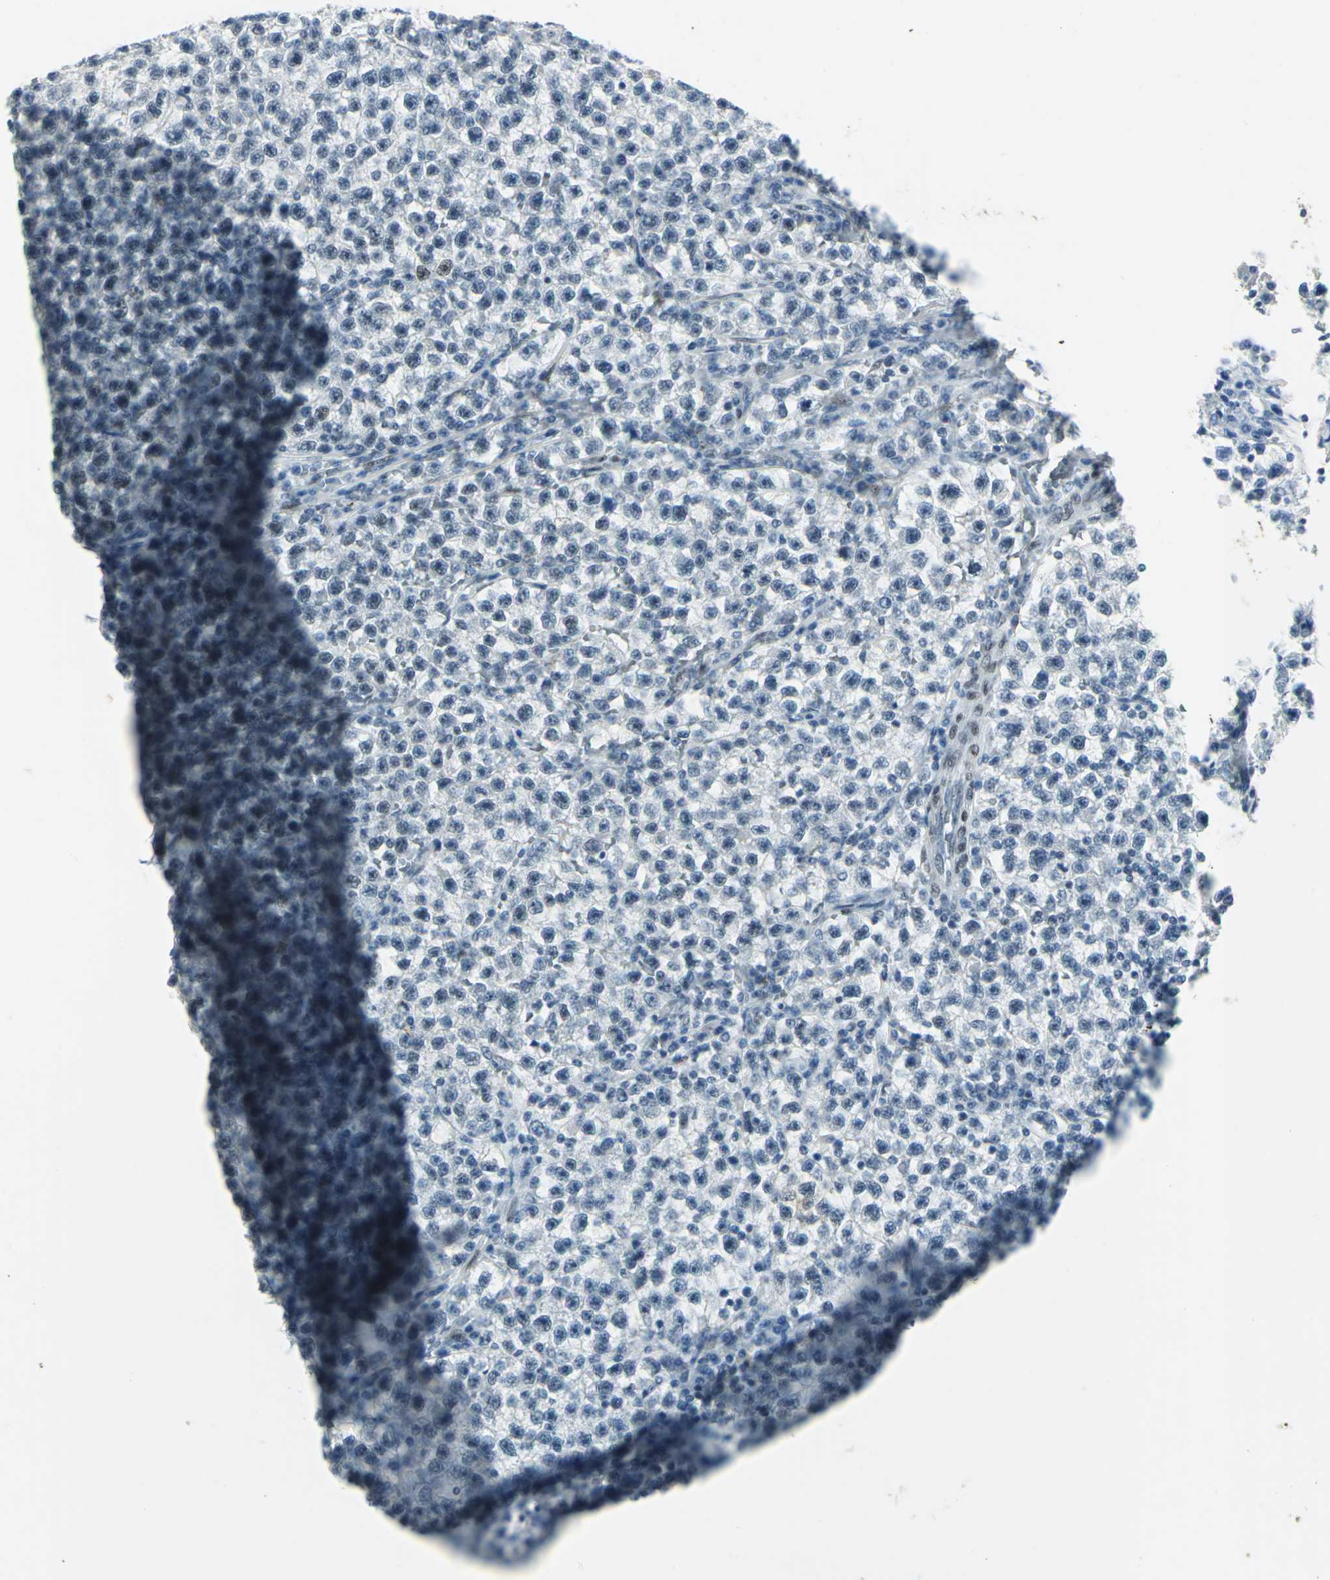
{"staining": {"intensity": "negative", "quantity": "none", "location": "none"}, "tissue": "testis cancer", "cell_type": "Tumor cells", "image_type": "cancer", "snomed": [{"axis": "morphology", "description": "Seminoma, NOS"}, {"axis": "topography", "description": "Testis"}], "caption": "This is a image of immunohistochemistry staining of testis cancer, which shows no expression in tumor cells.", "gene": "MEIS2", "patient": {"sex": "male", "age": 22}}